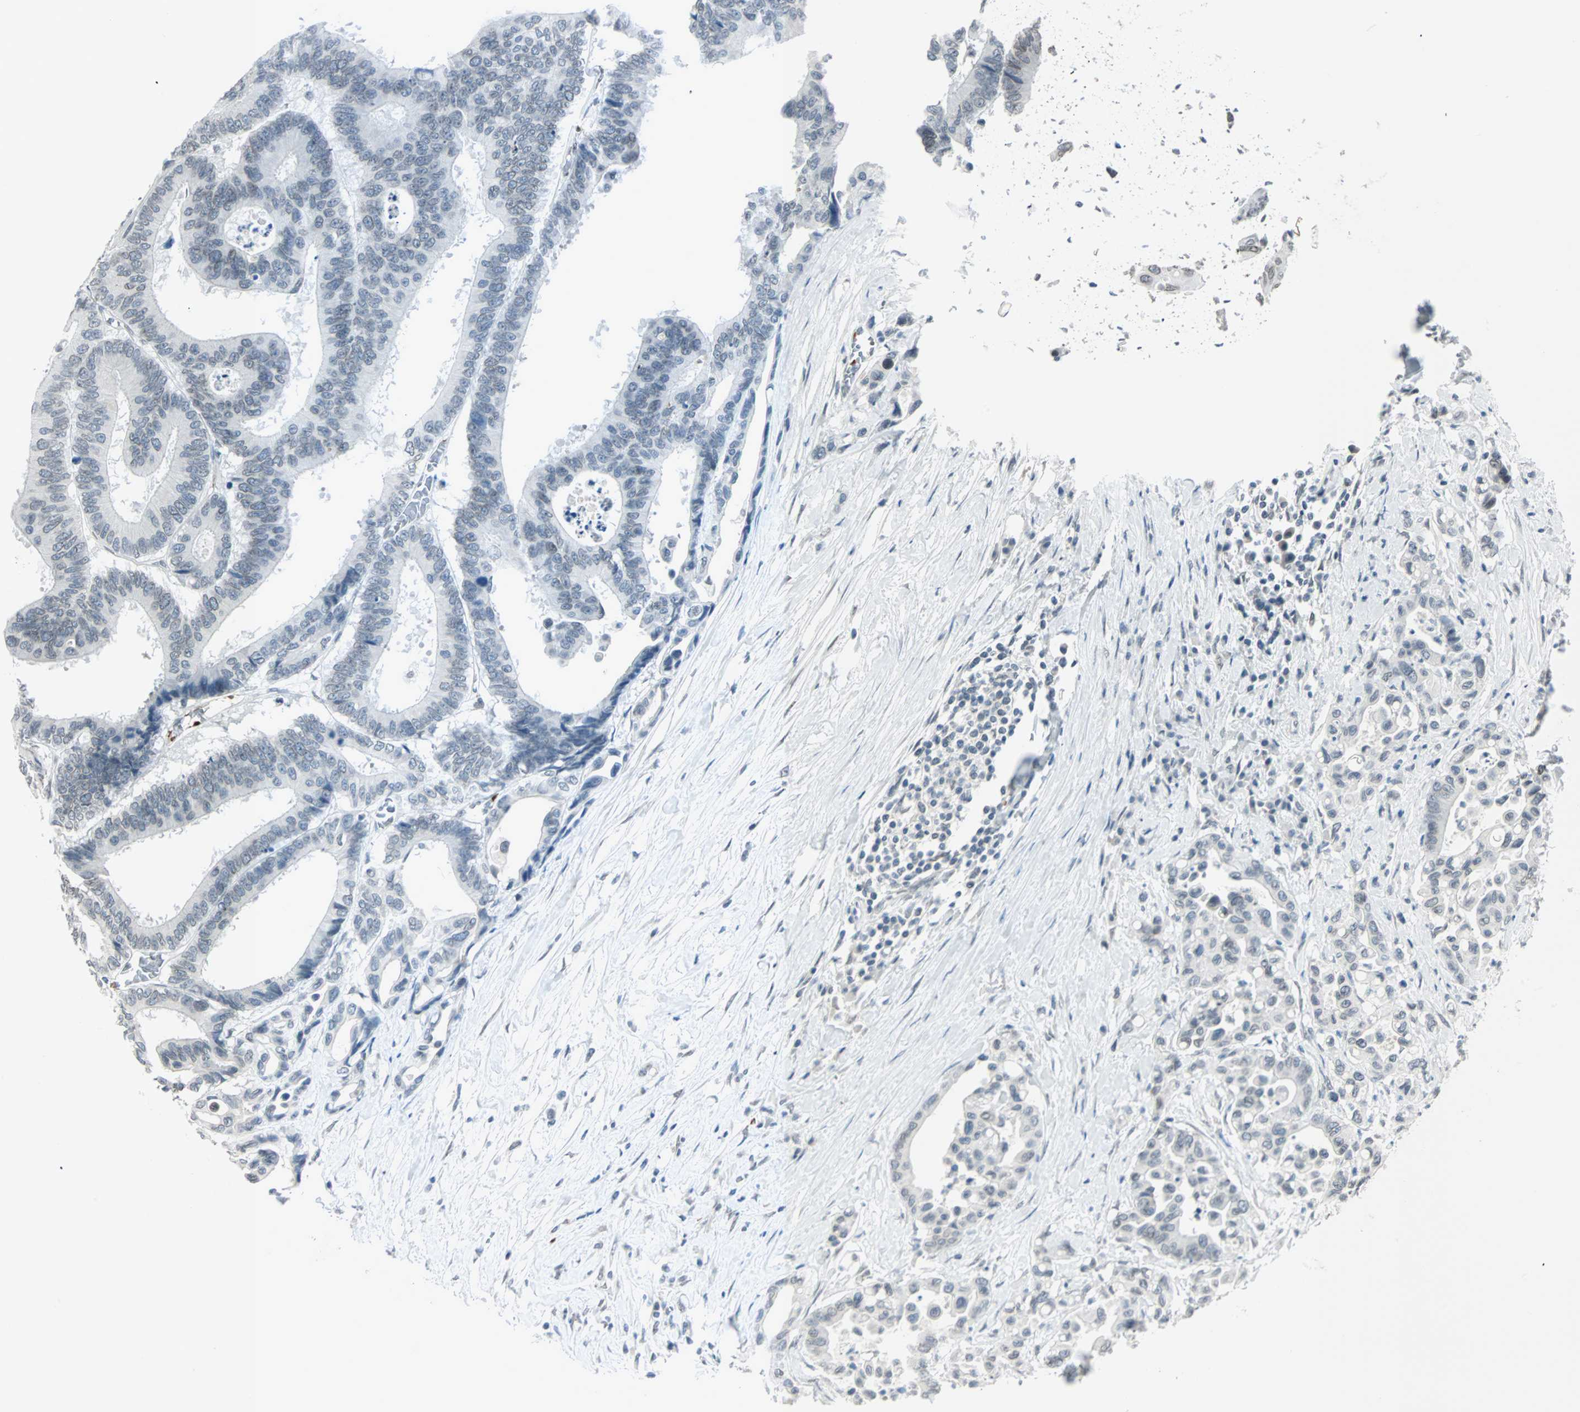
{"staining": {"intensity": "negative", "quantity": "none", "location": "none"}, "tissue": "colorectal cancer", "cell_type": "Tumor cells", "image_type": "cancer", "snomed": [{"axis": "morphology", "description": "Normal tissue, NOS"}, {"axis": "morphology", "description": "Adenocarcinoma, NOS"}, {"axis": "topography", "description": "Colon"}], "caption": "A high-resolution histopathology image shows immunohistochemistry (IHC) staining of colorectal cancer, which demonstrates no significant expression in tumor cells.", "gene": "BCAN", "patient": {"sex": "male", "age": 82}}